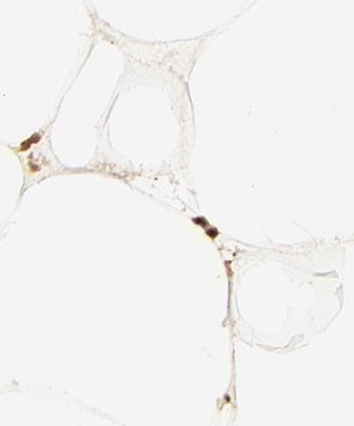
{"staining": {"intensity": "strong", "quantity": ">75%", "location": "cytoplasmic/membranous,nuclear"}, "tissue": "adipose tissue", "cell_type": "Adipocytes", "image_type": "normal", "snomed": [{"axis": "morphology", "description": "Normal tissue, NOS"}, {"axis": "morphology", "description": "Duct carcinoma"}, {"axis": "topography", "description": "Breast"}, {"axis": "topography", "description": "Adipose tissue"}], "caption": "Immunohistochemical staining of normal adipose tissue reveals high levels of strong cytoplasmic/membranous,nuclear staining in approximately >75% of adipocytes. Using DAB (brown) and hematoxylin (blue) stains, captured at high magnification using brightfield microscopy.", "gene": "FAM50A", "patient": {"sex": "female", "age": 37}}